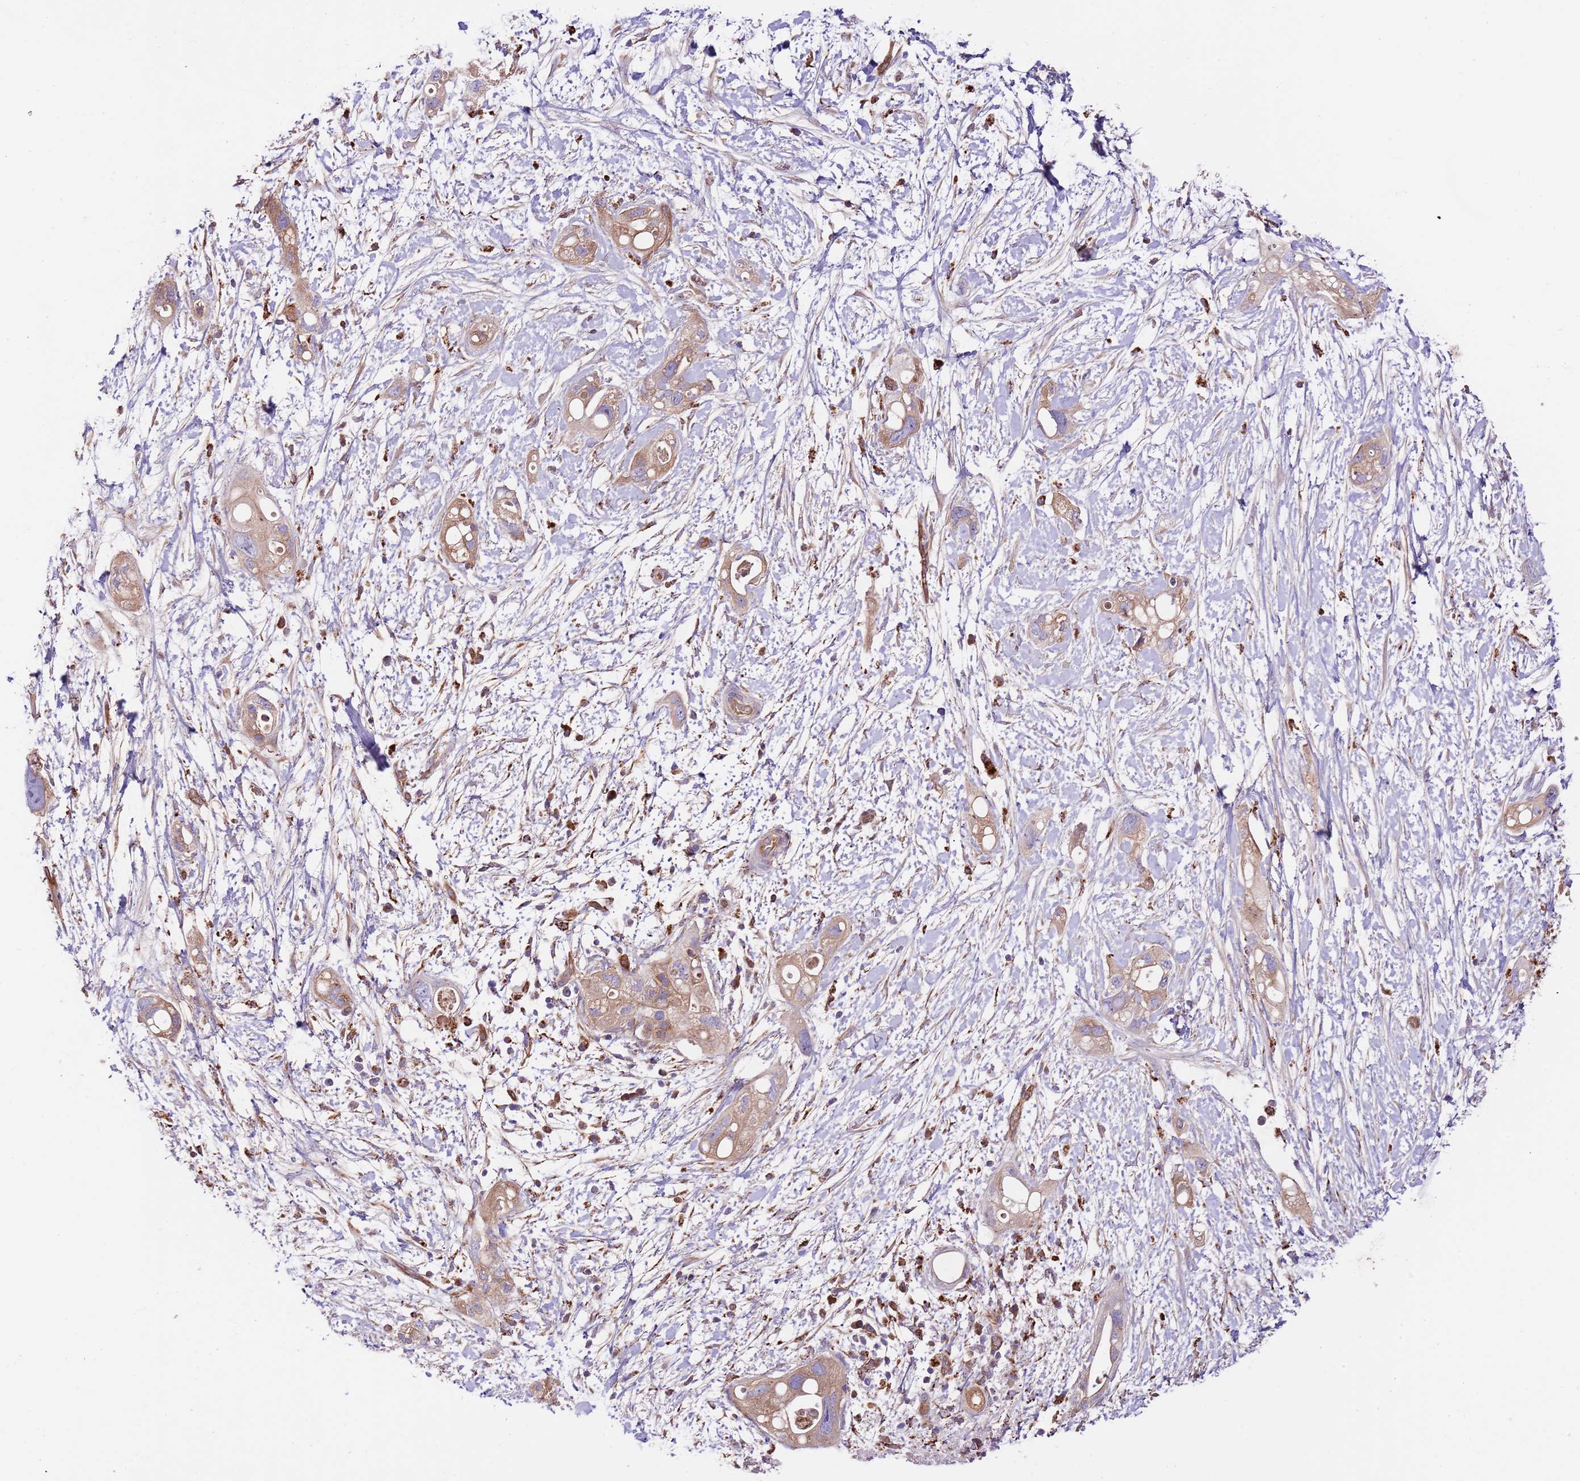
{"staining": {"intensity": "moderate", "quantity": ">75%", "location": "cytoplasmic/membranous"}, "tissue": "pancreatic cancer", "cell_type": "Tumor cells", "image_type": "cancer", "snomed": [{"axis": "morphology", "description": "Adenocarcinoma, NOS"}, {"axis": "topography", "description": "Pancreas"}], "caption": "An IHC histopathology image of neoplastic tissue is shown. Protein staining in brown highlights moderate cytoplasmic/membranous positivity in pancreatic cancer within tumor cells. The staining was performed using DAB (3,3'-diaminobenzidine), with brown indicating positive protein expression. Nuclei are stained blue with hematoxylin.", "gene": "DOCK6", "patient": {"sex": "female", "age": 72}}